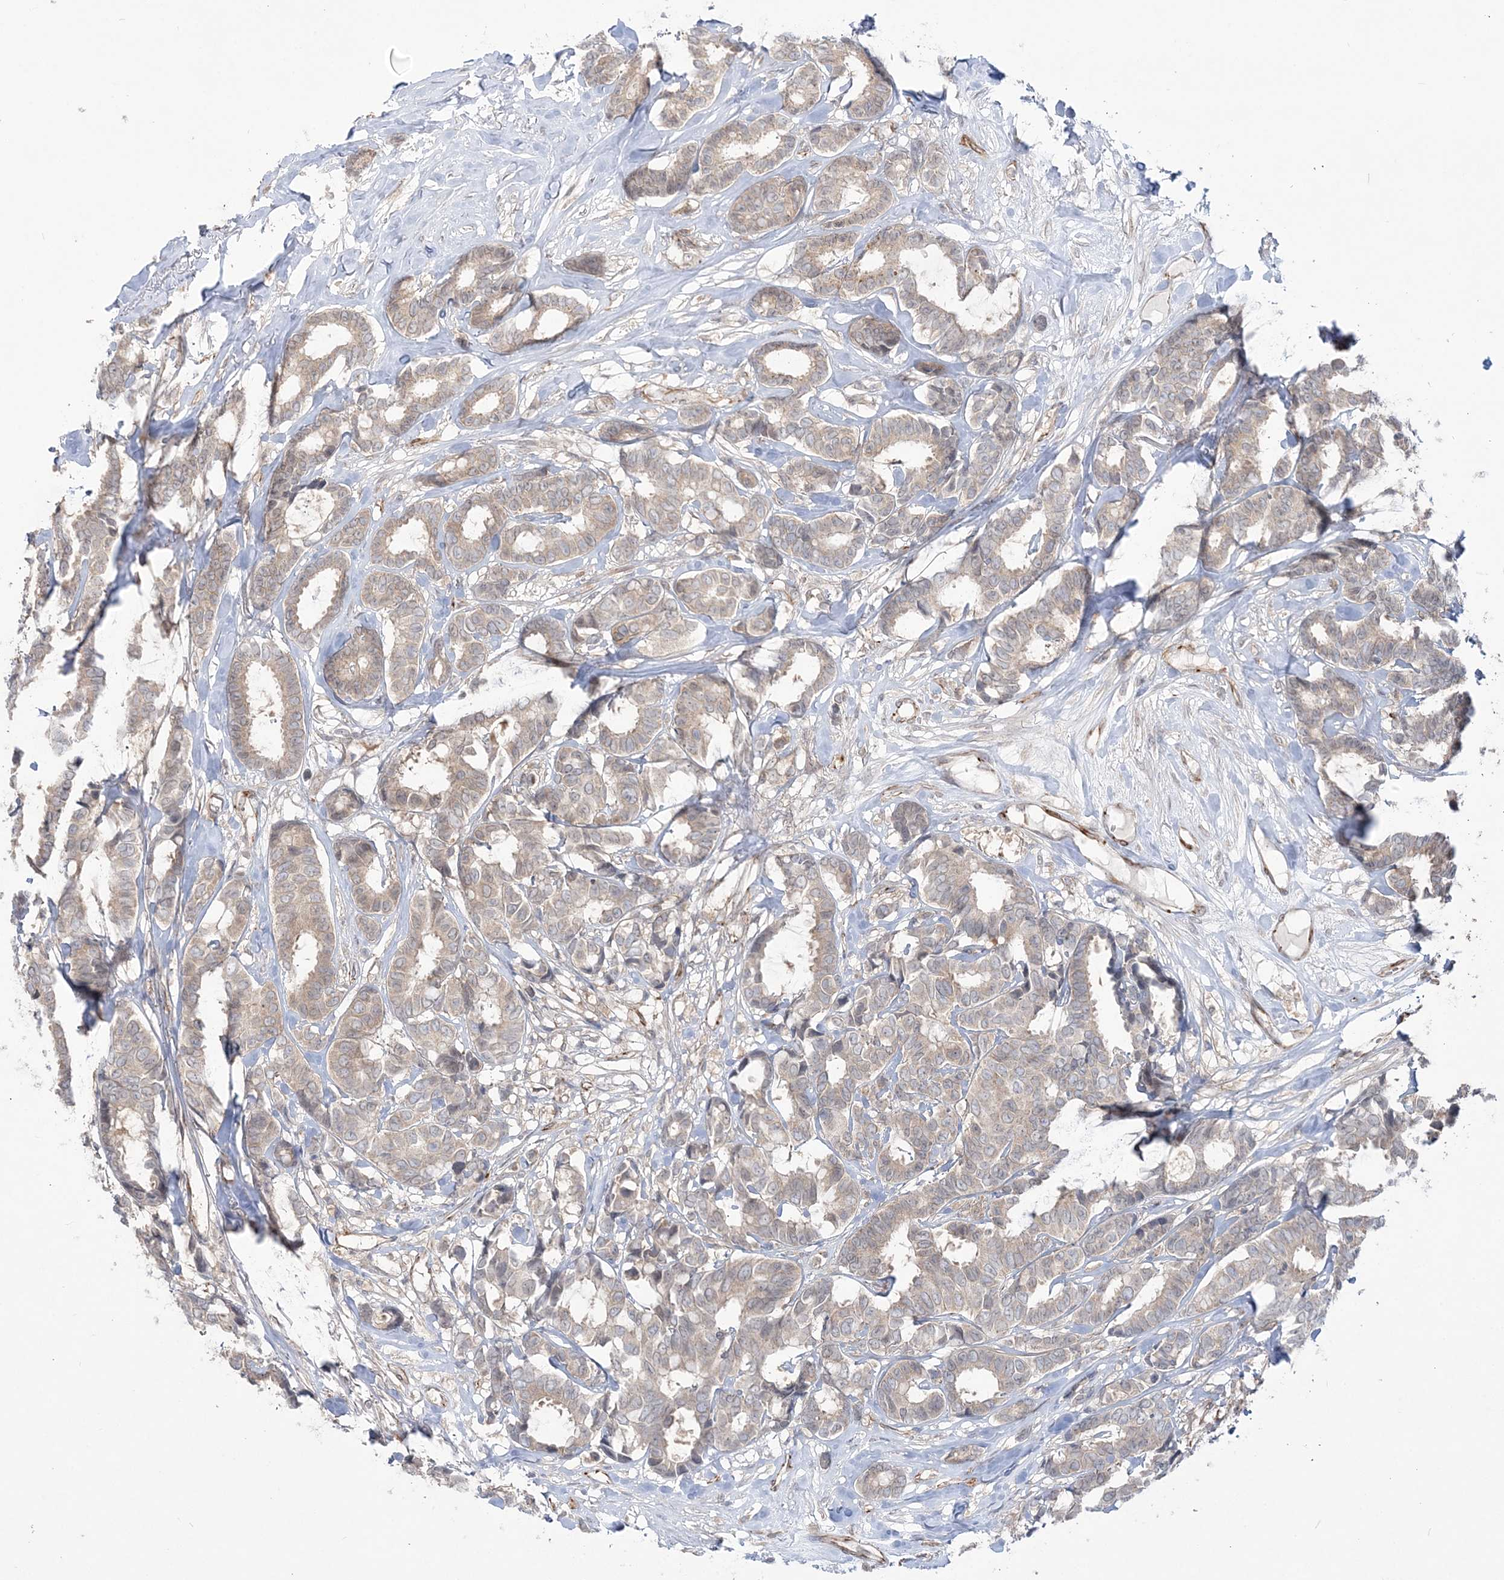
{"staining": {"intensity": "weak", "quantity": "<25%", "location": "cytoplasmic/membranous"}, "tissue": "breast cancer", "cell_type": "Tumor cells", "image_type": "cancer", "snomed": [{"axis": "morphology", "description": "Duct carcinoma"}, {"axis": "topography", "description": "Breast"}], "caption": "Breast cancer (infiltrating ductal carcinoma) was stained to show a protein in brown. There is no significant positivity in tumor cells.", "gene": "DHX57", "patient": {"sex": "female", "age": 87}}